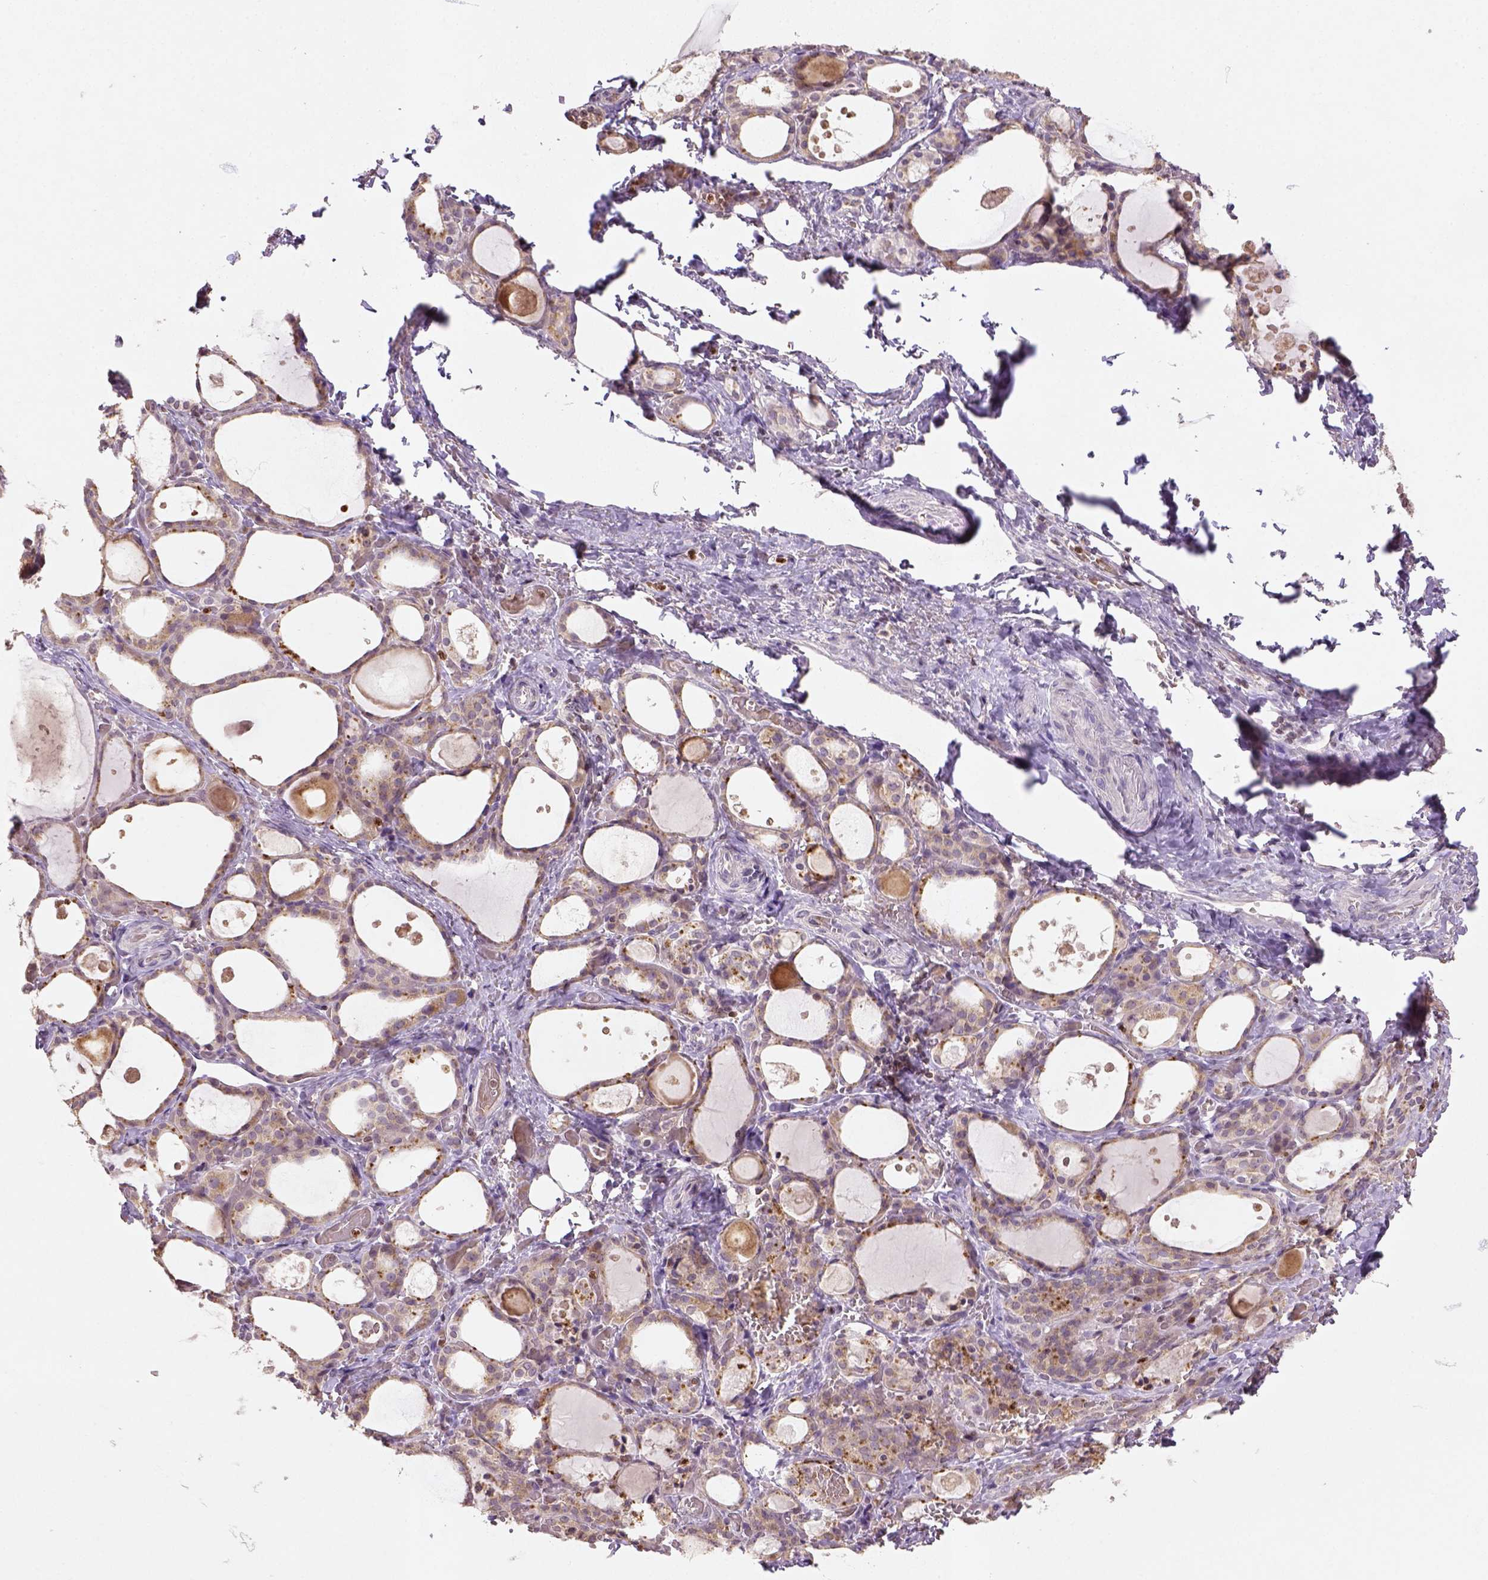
{"staining": {"intensity": "moderate", "quantity": ">75%", "location": "cytoplasmic/membranous"}, "tissue": "thyroid gland", "cell_type": "Glandular cells", "image_type": "normal", "snomed": [{"axis": "morphology", "description": "Normal tissue, NOS"}, {"axis": "topography", "description": "Thyroid gland"}], "caption": "Immunohistochemistry (IHC) image of normal thyroid gland stained for a protein (brown), which displays medium levels of moderate cytoplasmic/membranous positivity in about >75% of glandular cells.", "gene": "NUDT3", "patient": {"sex": "male", "age": 68}}